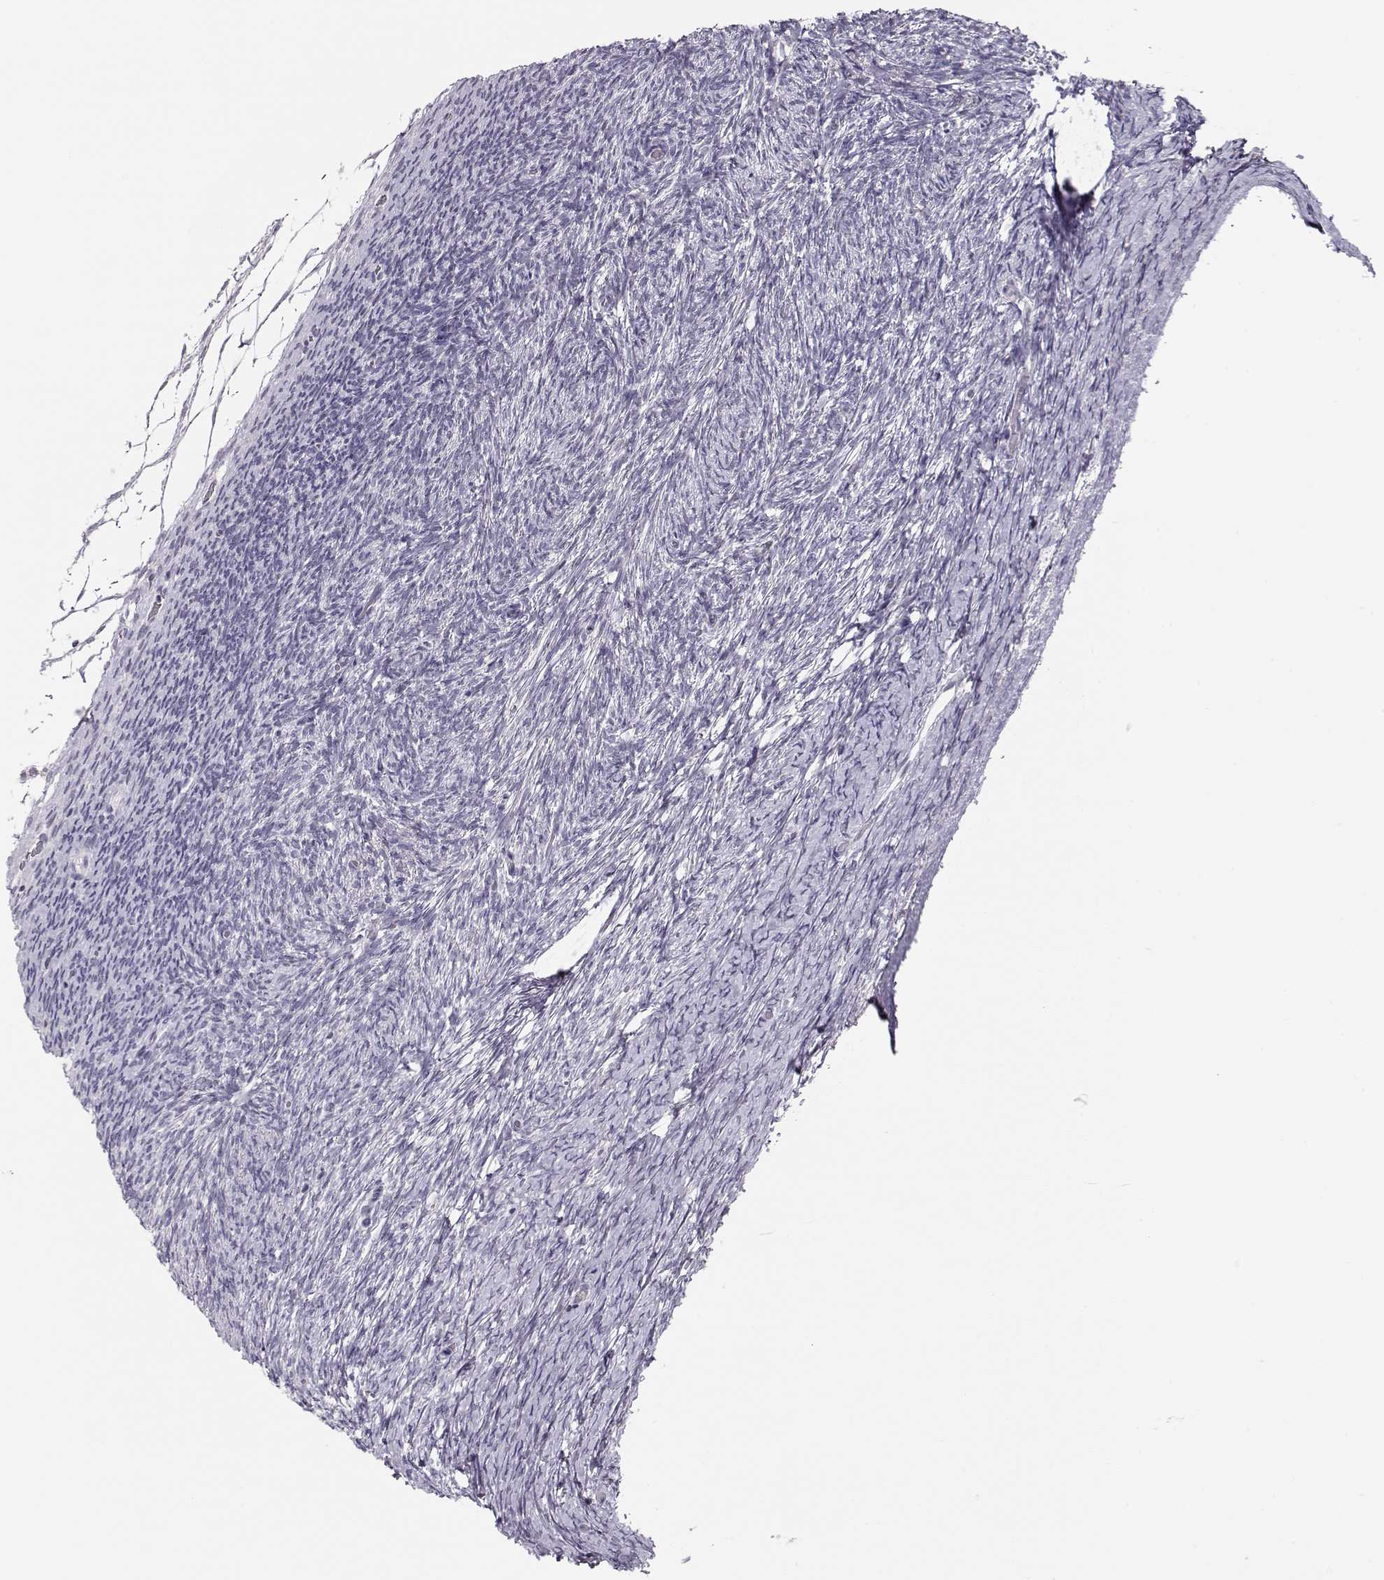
{"staining": {"intensity": "negative", "quantity": "none", "location": "none"}, "tissue": "ovary", "cell_type": "Follicle cells", "image_type": "normal", "snomed": [{"axis": "morphology", "description": "Normal tissue, NOS"}, {"axis": "topography", "description": "Ovary"}], "caption": "Image shows no significant protein expression in follicle cells of normal ovary.", "gene": "TEPP", "patient": {"sex": "female", "age": 39}}